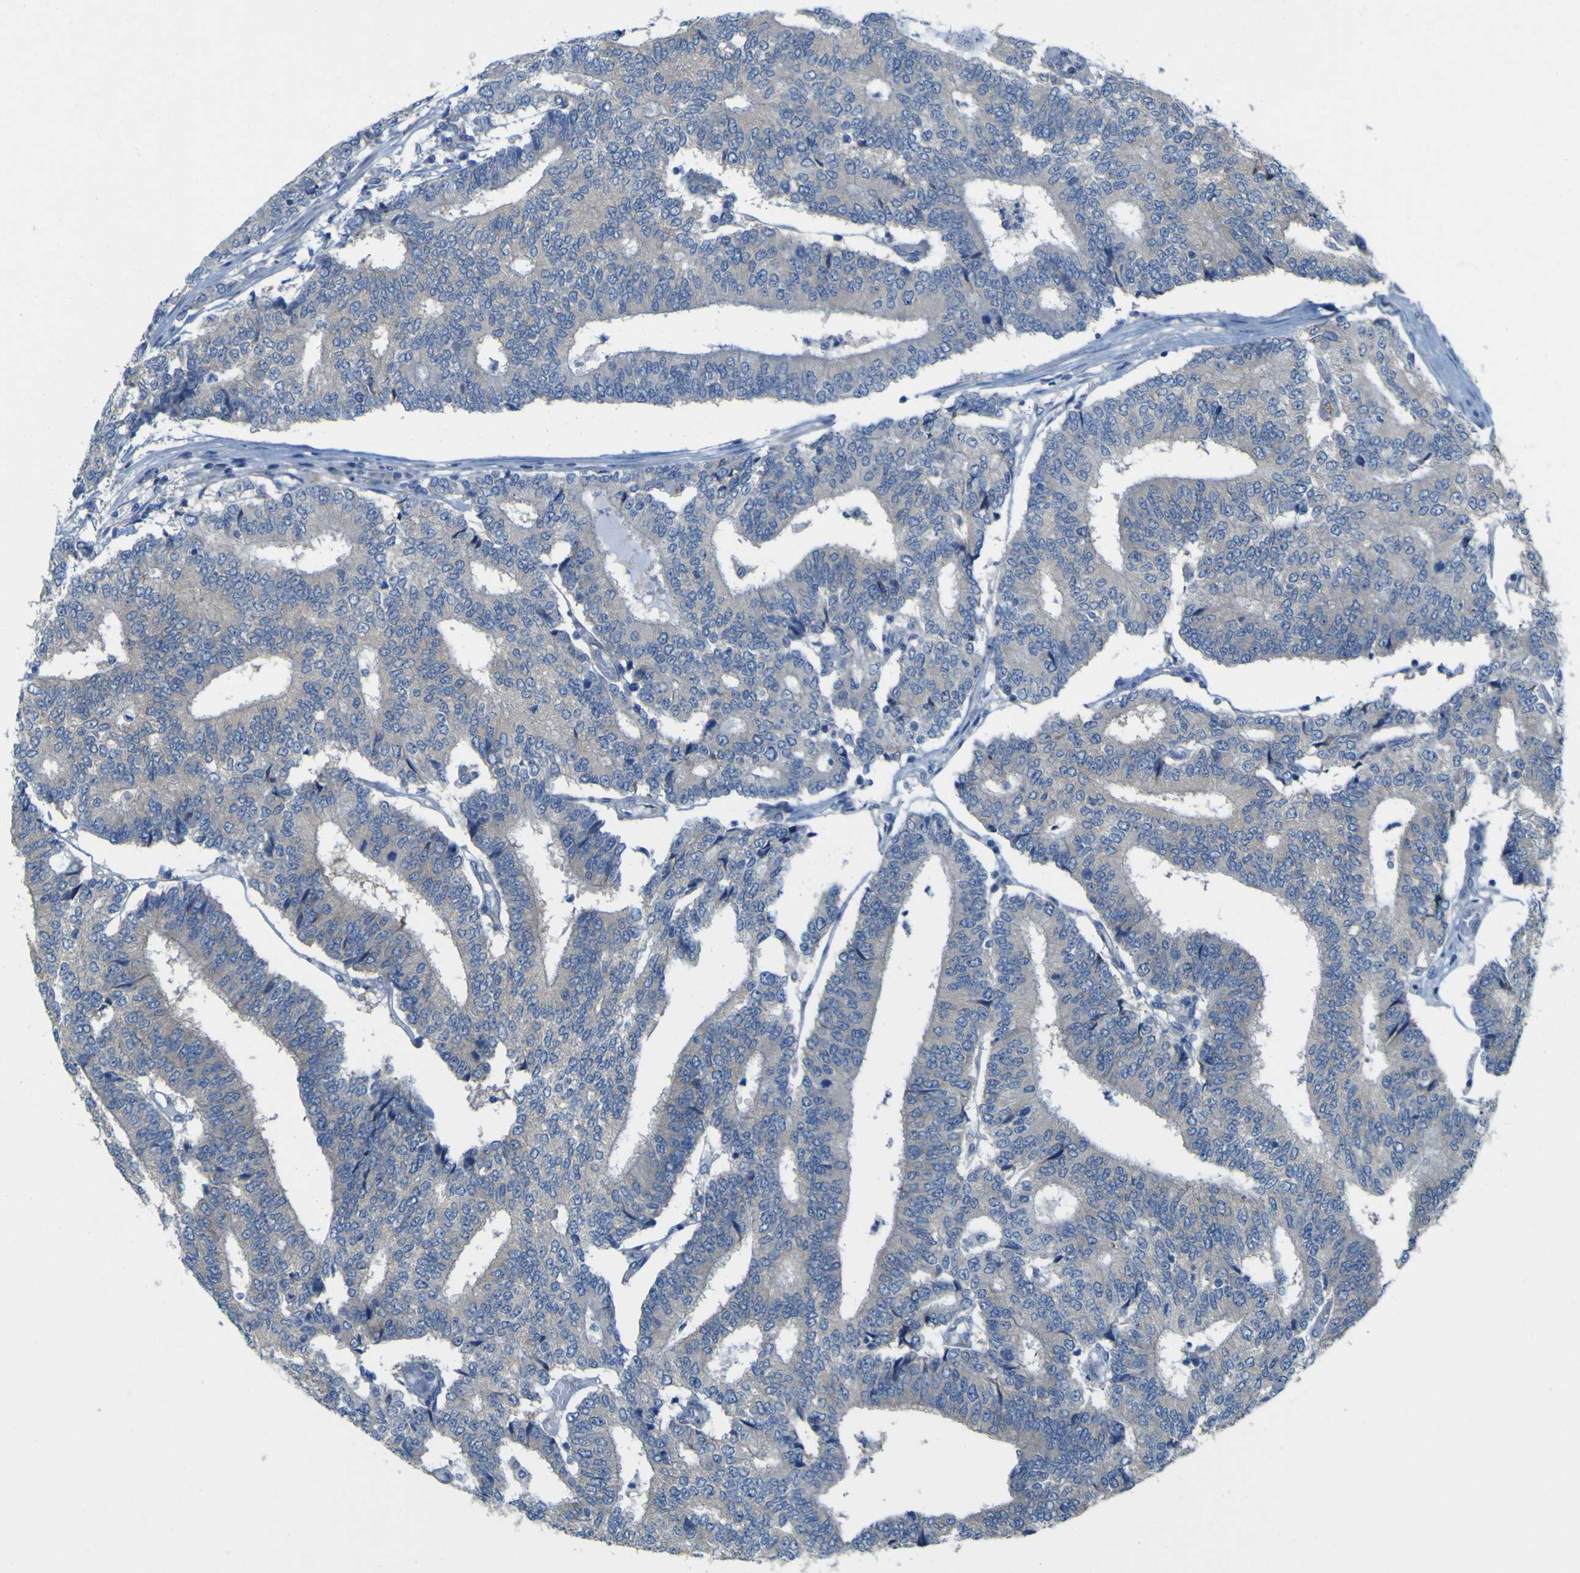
{"staining": {"intensity": "negative", "quantity": "none", "location": "none"}, "tissue": "prostate cancer", "cell_type": "Tumor cells", "image_type": "cancer", "snomed": [{"axis": "morphology", "description": "Normal tissue, NOS"}, {"axis": "morphology", "description": "Adenocarcinoma, High grade"}, {"axis": "topography", "description": "Prostate"}, {"axis": "topography", "description": "Seminal veicle"}], "caption": "Prostate cancer was stained to show a protein in brown. There is no significant expression in tumor cells.", "gene": "MYEOV", "patient": {"sex": "male", "age": 55}}